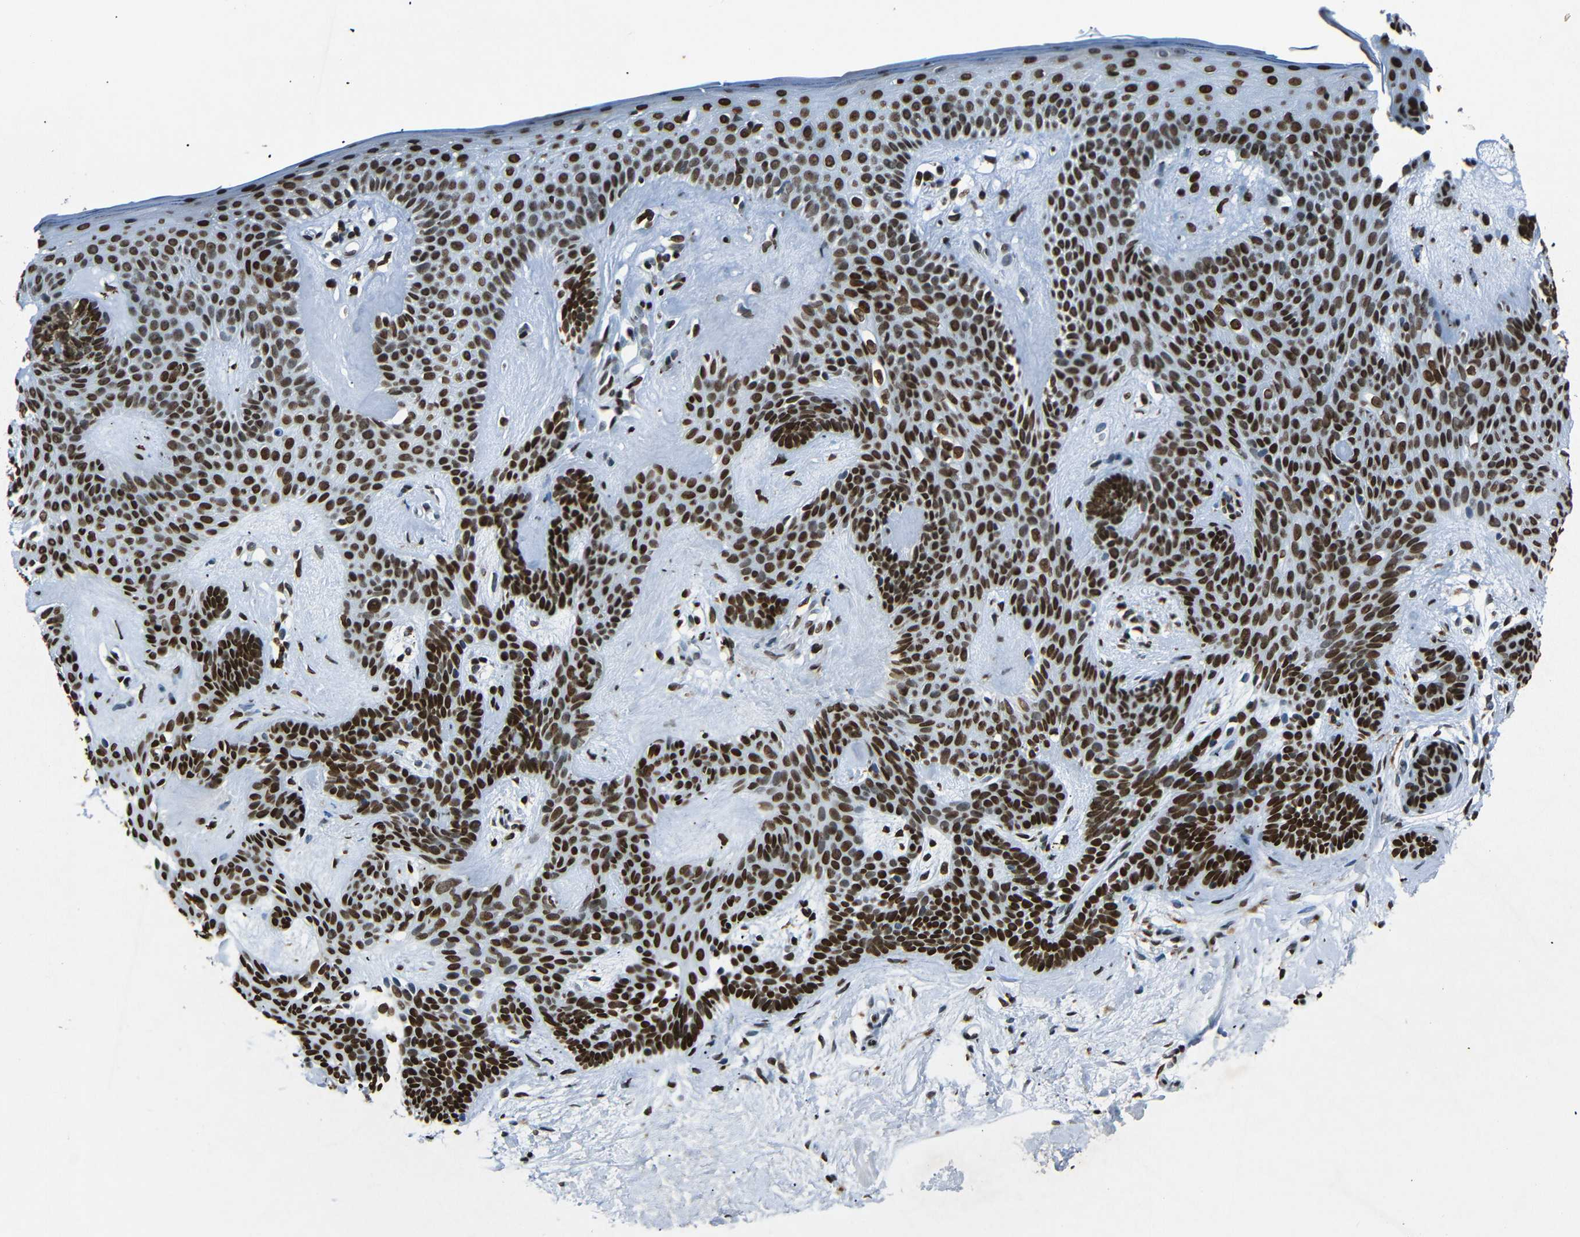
{"staining": {"intensity": "strong", "quantity": ">75%", "location": "nuclear"}, "tissue": "skin cancer", "cell_type": "Tumor cells", "image_type": "cancer", "snomed": [{"axis": "morphology", "description": "Developmental malformation"}, {"axis": "morphology", "description": "Basal cell carcinoma"}, {"axis": "topography", "description": "Skin"}], "caption": "Human skin cancer stained with a brown dye demonstrates strong nuclear positive expression in about >75% of tumor cells.", "gene": "HMGN1", "patient": {"sex": "female", "age": 62}}